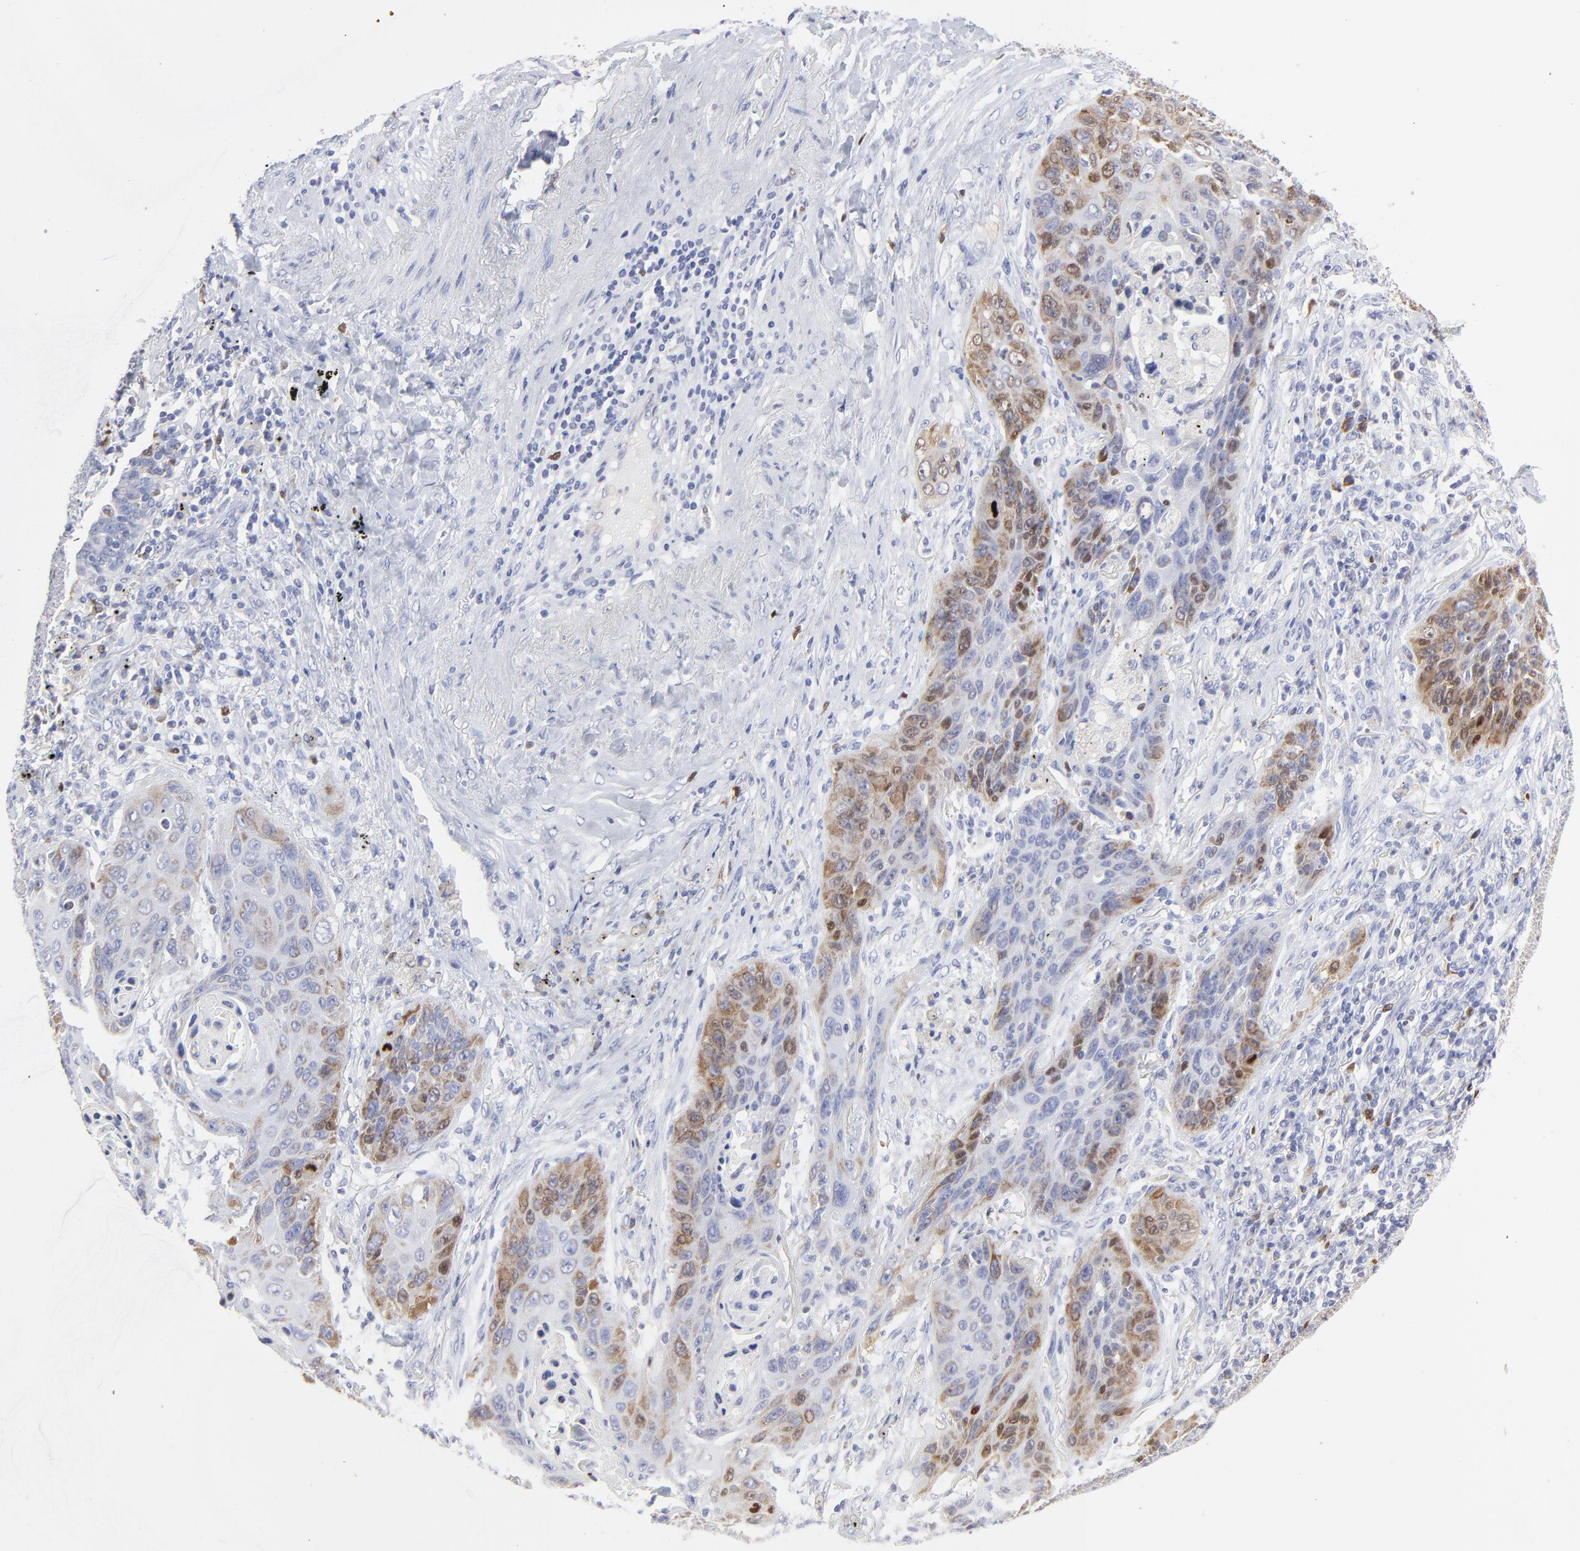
{"staining": {"intensity": "moderate", "quantity": "25%-75%", "location": "cytoplasmic/membranous,nuclear"}, "tissue": "lung cancer", "cell_type": "Tumor cells", "image_type": "cancer", "snomed": [{"axis": "morphology", "description": "Squamous cell carcinoma, NOS"}, {"axis": "topography", "description": "Lung"}], "caption": "Approximately 25%-75% of tumor cells in human squamous cell carcinoma (lung) reveal moderate cytoplasmic/membranous and nuclear protein staining as visualized by brown immunohistochemical staining.", "gene": "NCAPH", "patient": {"sex": "female", "age": 67}}